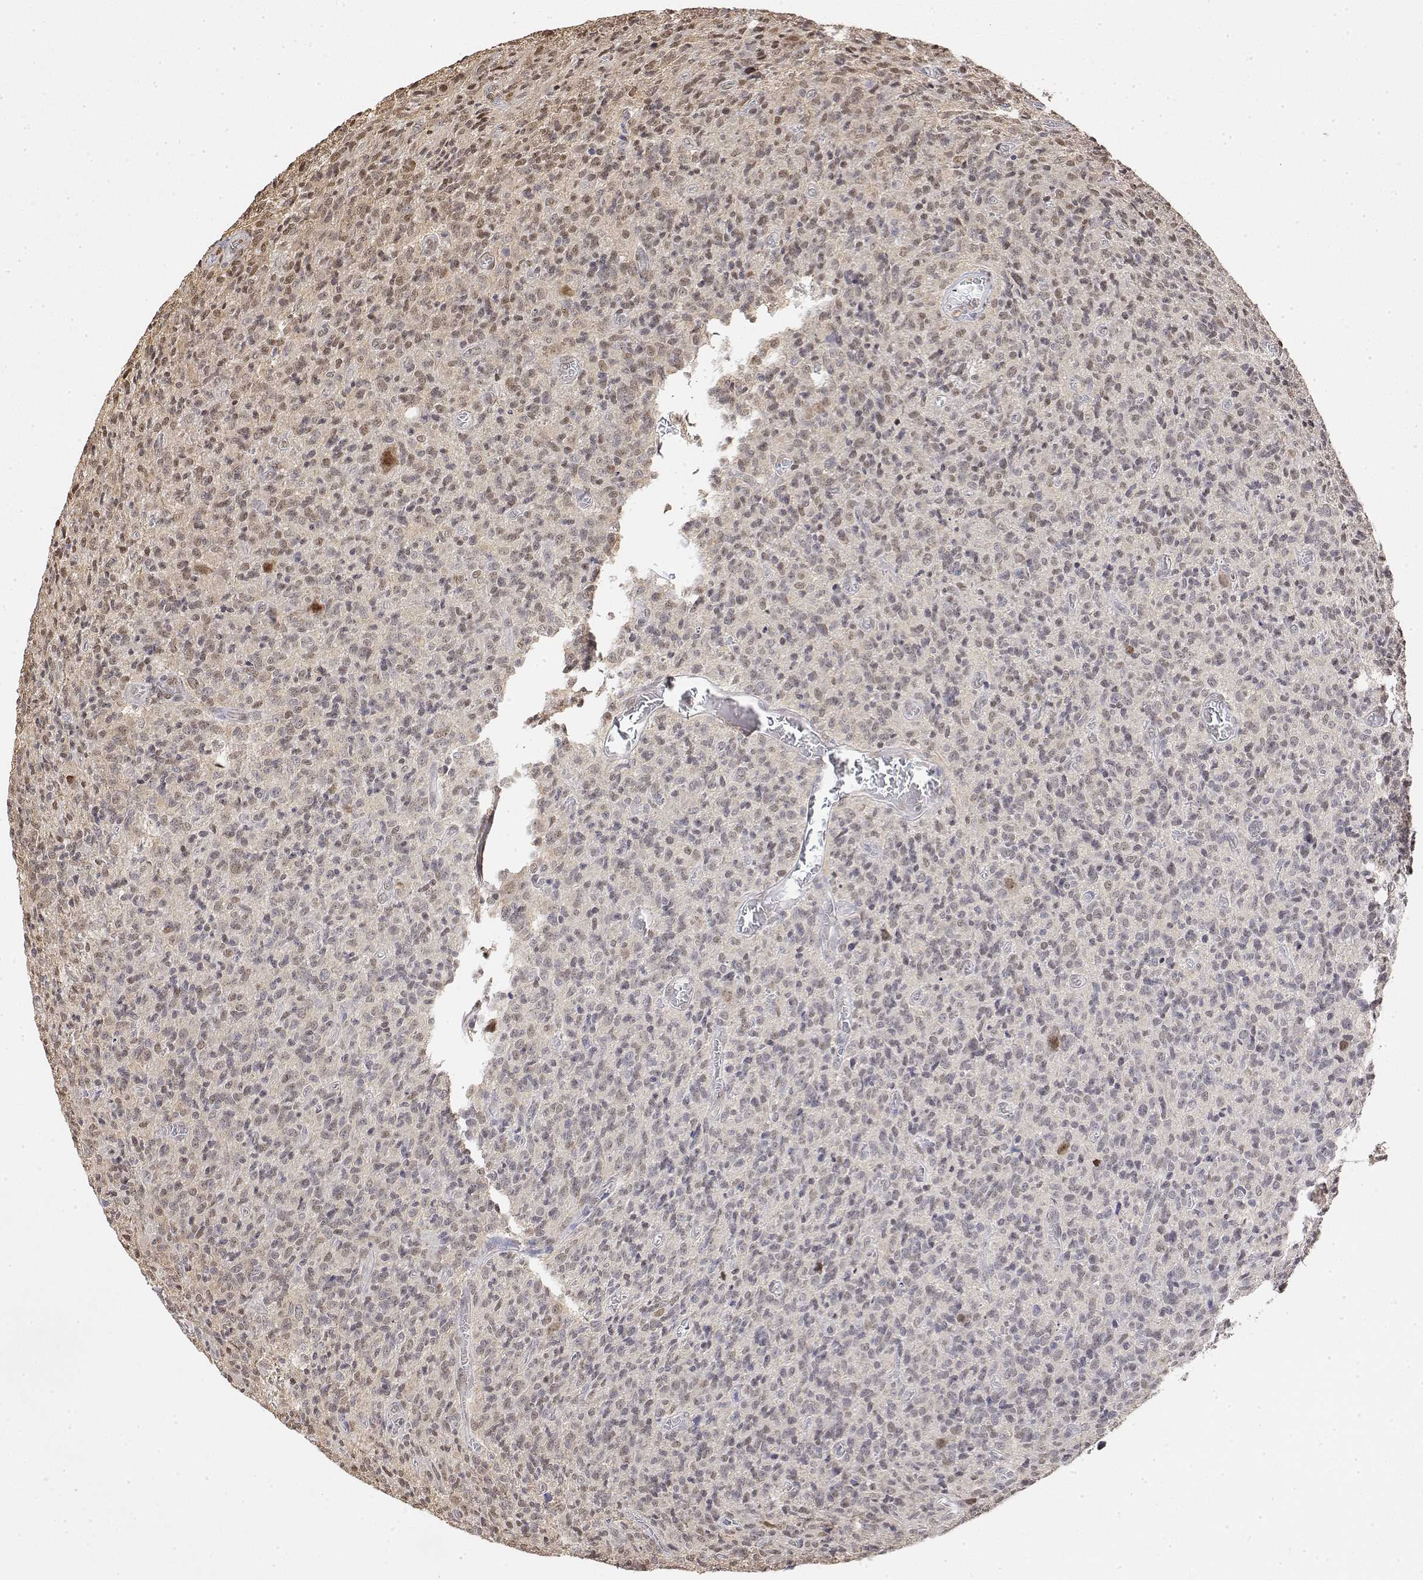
{"staining": {"intensity": "weak", "quantity": "25%-75%", "location": "nuclear"}, "tissue": "glioma", "cell_type": "Tumor cells", "image_type": "cancer", "snomed": [{"axis": "morphology", "description": "Glioma, malignant, High grade"}, {"axis": "topography", "description": "Brain"}], "caption": "A brown stain shows weak nuclear staining of a protein in glioma tumor cells. Nuclei are stained in blue.", "gene": "TPI1", "patient": {"sex": "male", "age": 76}}